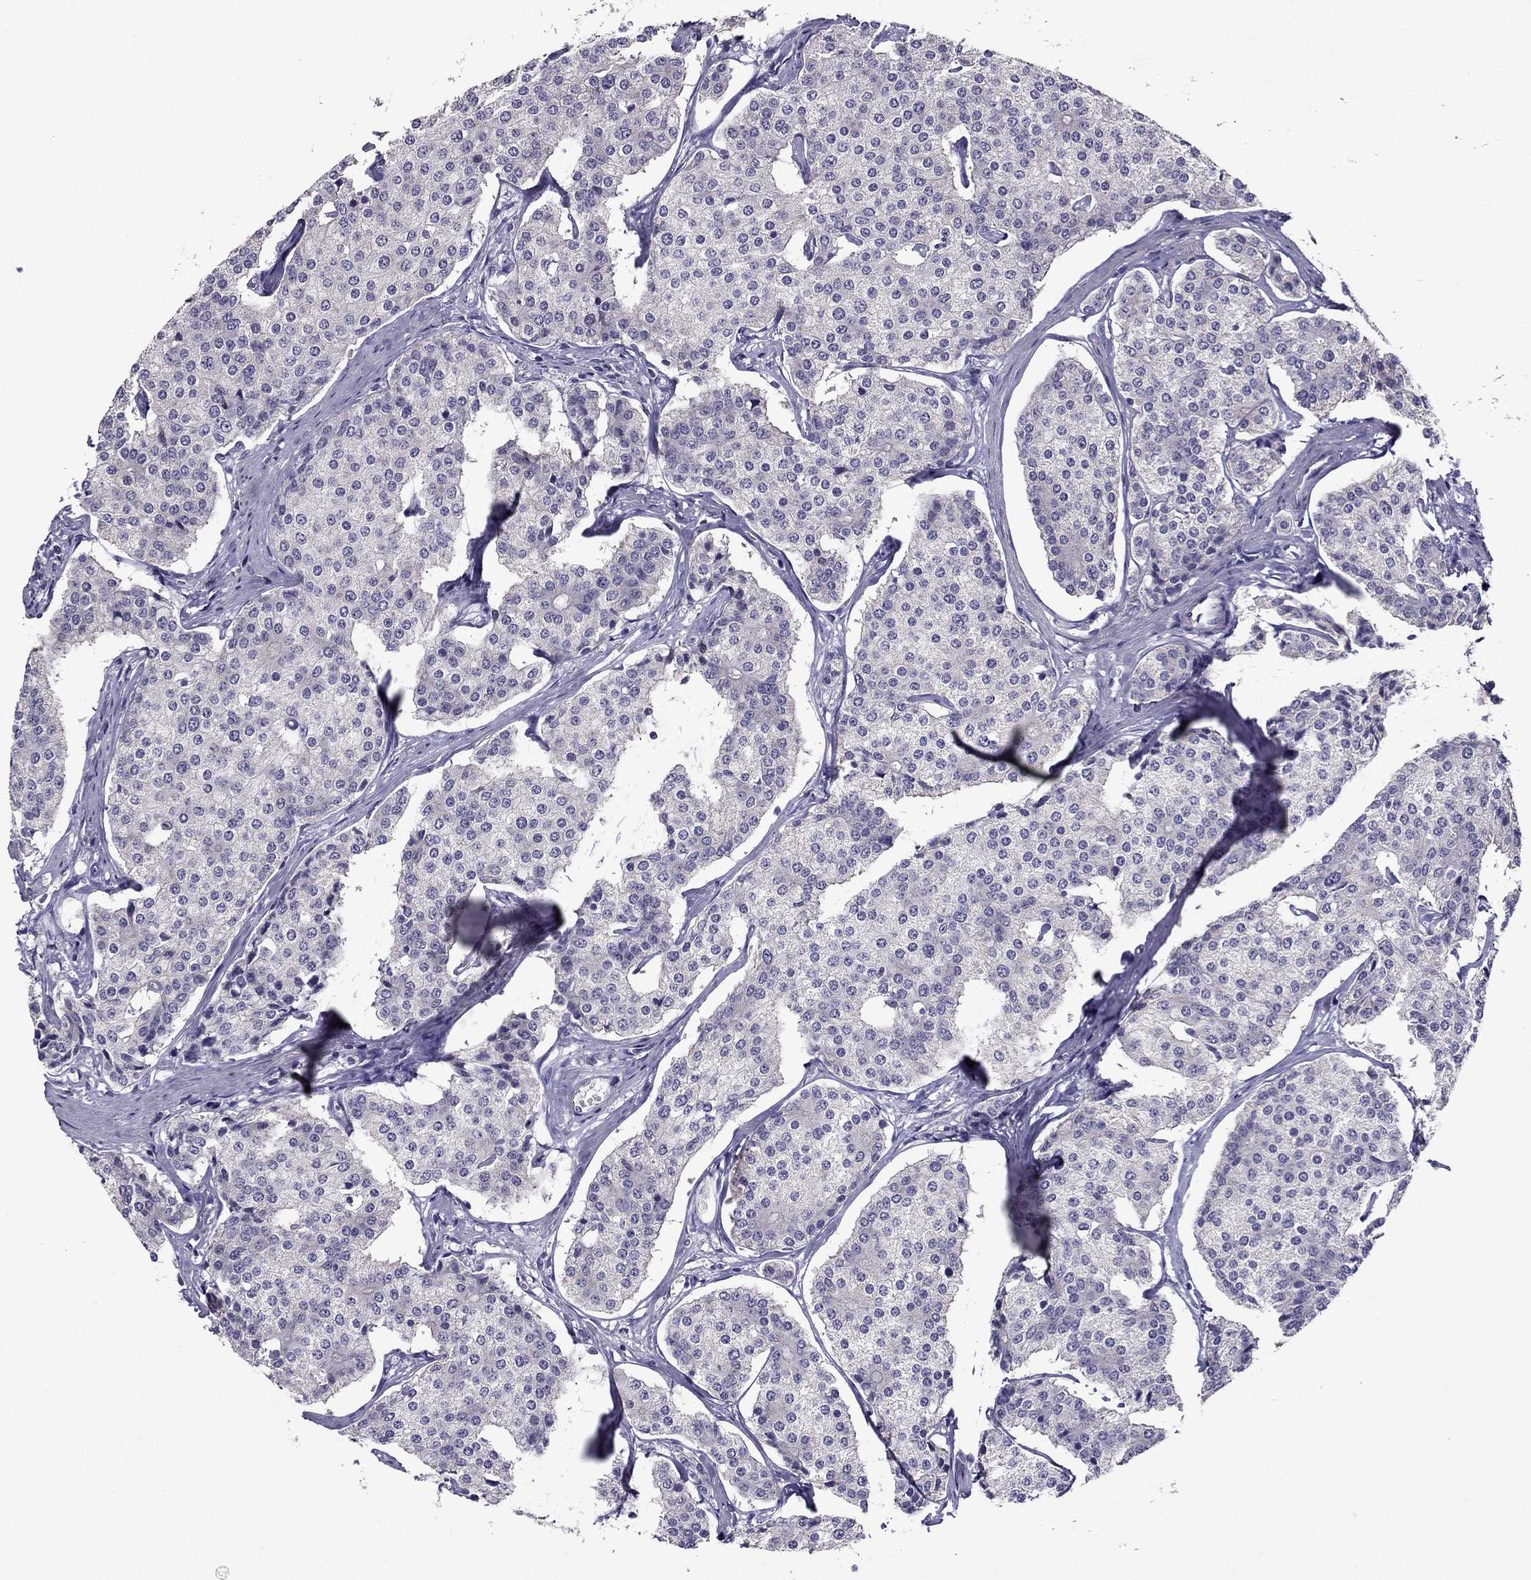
{"staining": {"intensity": "negative", "quantity": "none", "location": "none"}, "tissue": "carcinoid", "cell_type": "Tumor cells", "image_type": "cancer", "snomed": [{"axis": "morphology", "description": "Carcinoid, malignant, NOS"}, {"axis": "topography", "description": "Small intestine"}], "caption": "IHC histopathology image of human malignant carcinoid stained for a protein (brown), which demonstrates no staining in tumor cells.", "gene": "AAK1", "patient": {"sex": "female", "age": 65}}